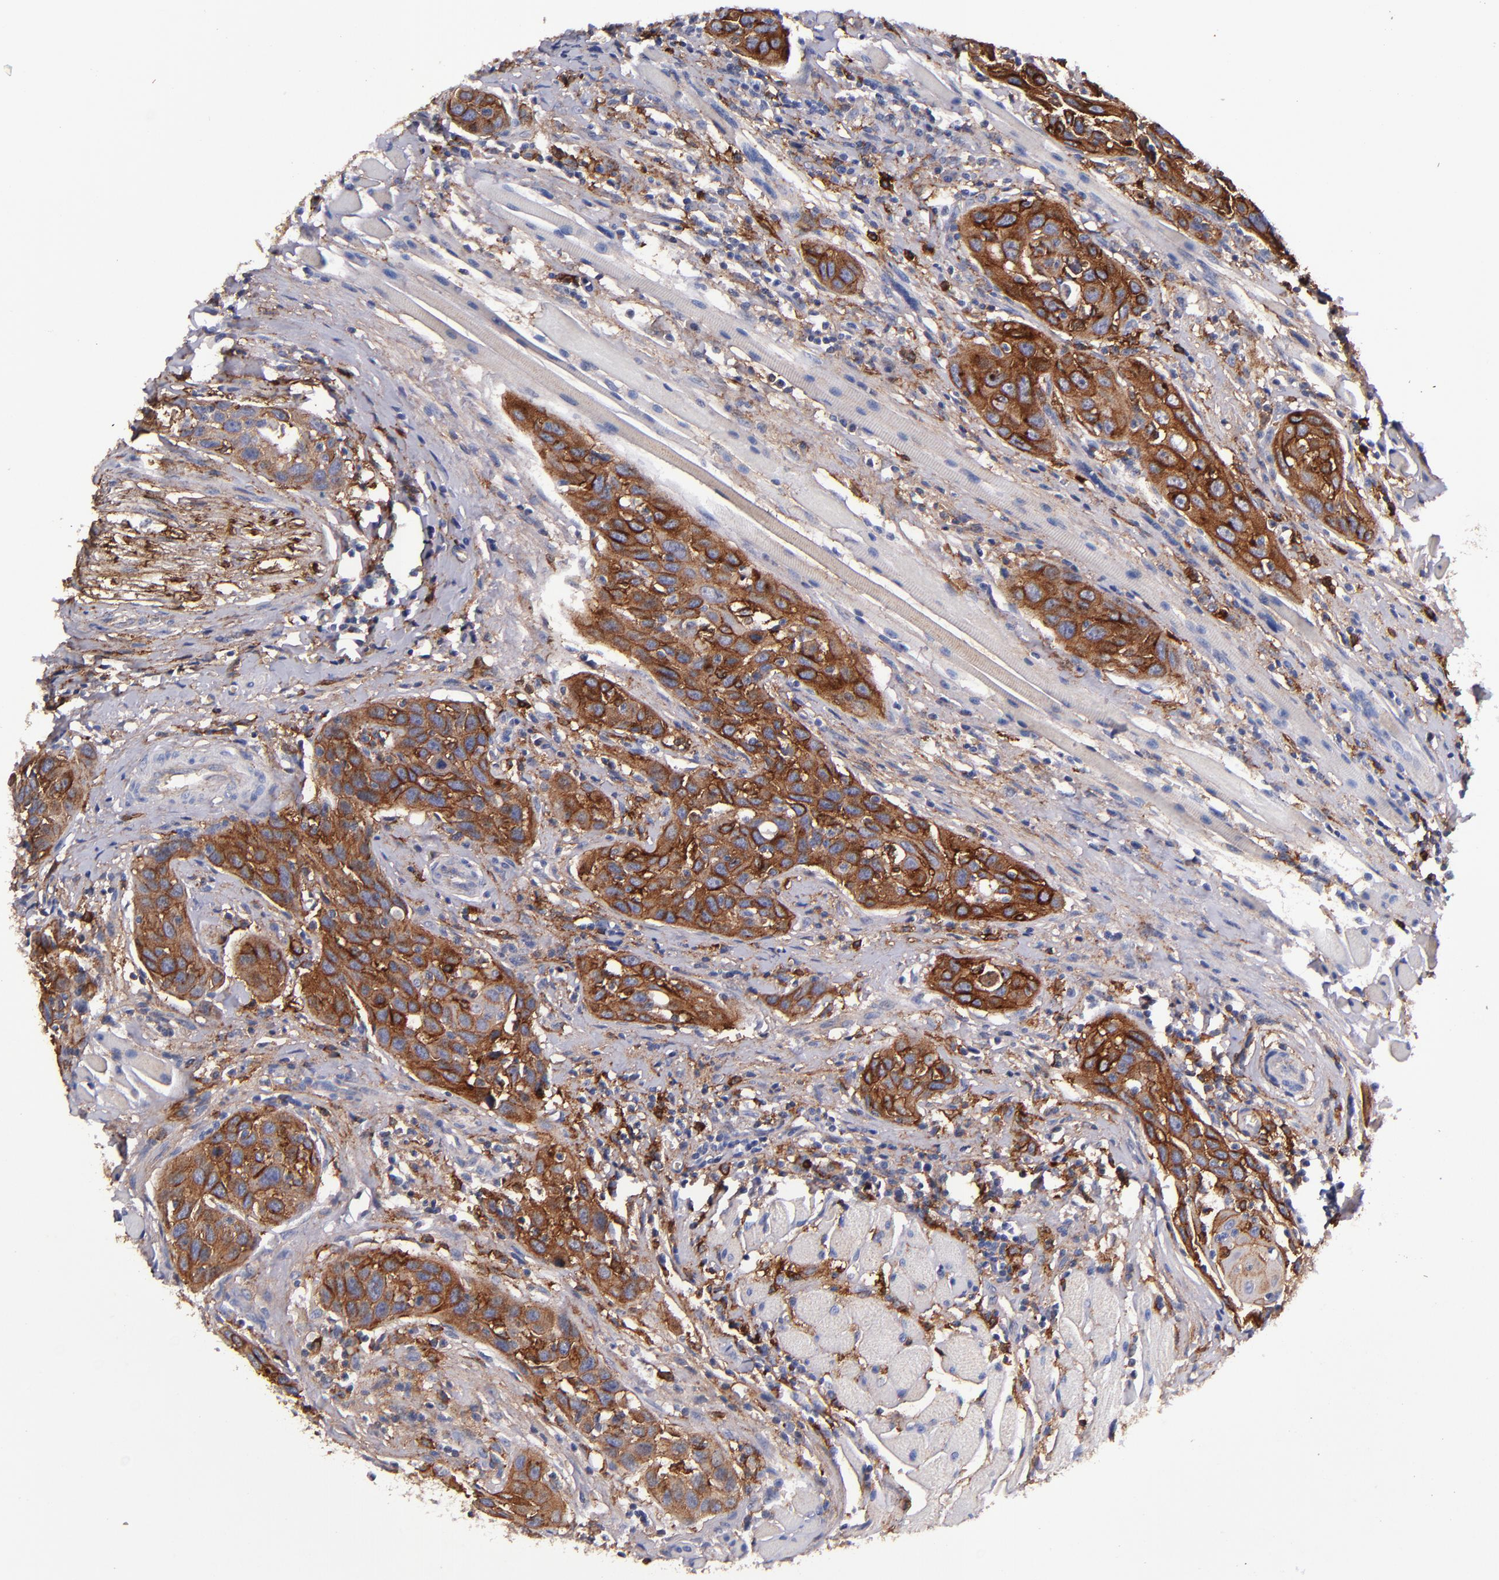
{"staining": {"intensity": "strong", "quantity": ">75%", "location": "cytoplasmic/membranous"}, "tissue": "head and neck cancer", "cell_type": "Tumor cells", "image_type": "cancer", "snomed": [{"axis": "morphology", "description": "Squamous cell carcinoma, NOS"}, {"axis": "topography", "description": "Oral tissue"}, {"axis": "topography", "description": "Head-Neck"}], "caption": "Immunohistochemistry (IHC) image of neoplastic tissue: human head and neck cancer stained using immunohistochemistry (IHC) demonstrates high levels of strong protein expression localized specifically in the cytoplasmic/membranous of tumor cells, appearing as a cytoplasmic/membranous brown color.", "gene": "SIRPA", "patient": {"sex": "female", "age": 50}}